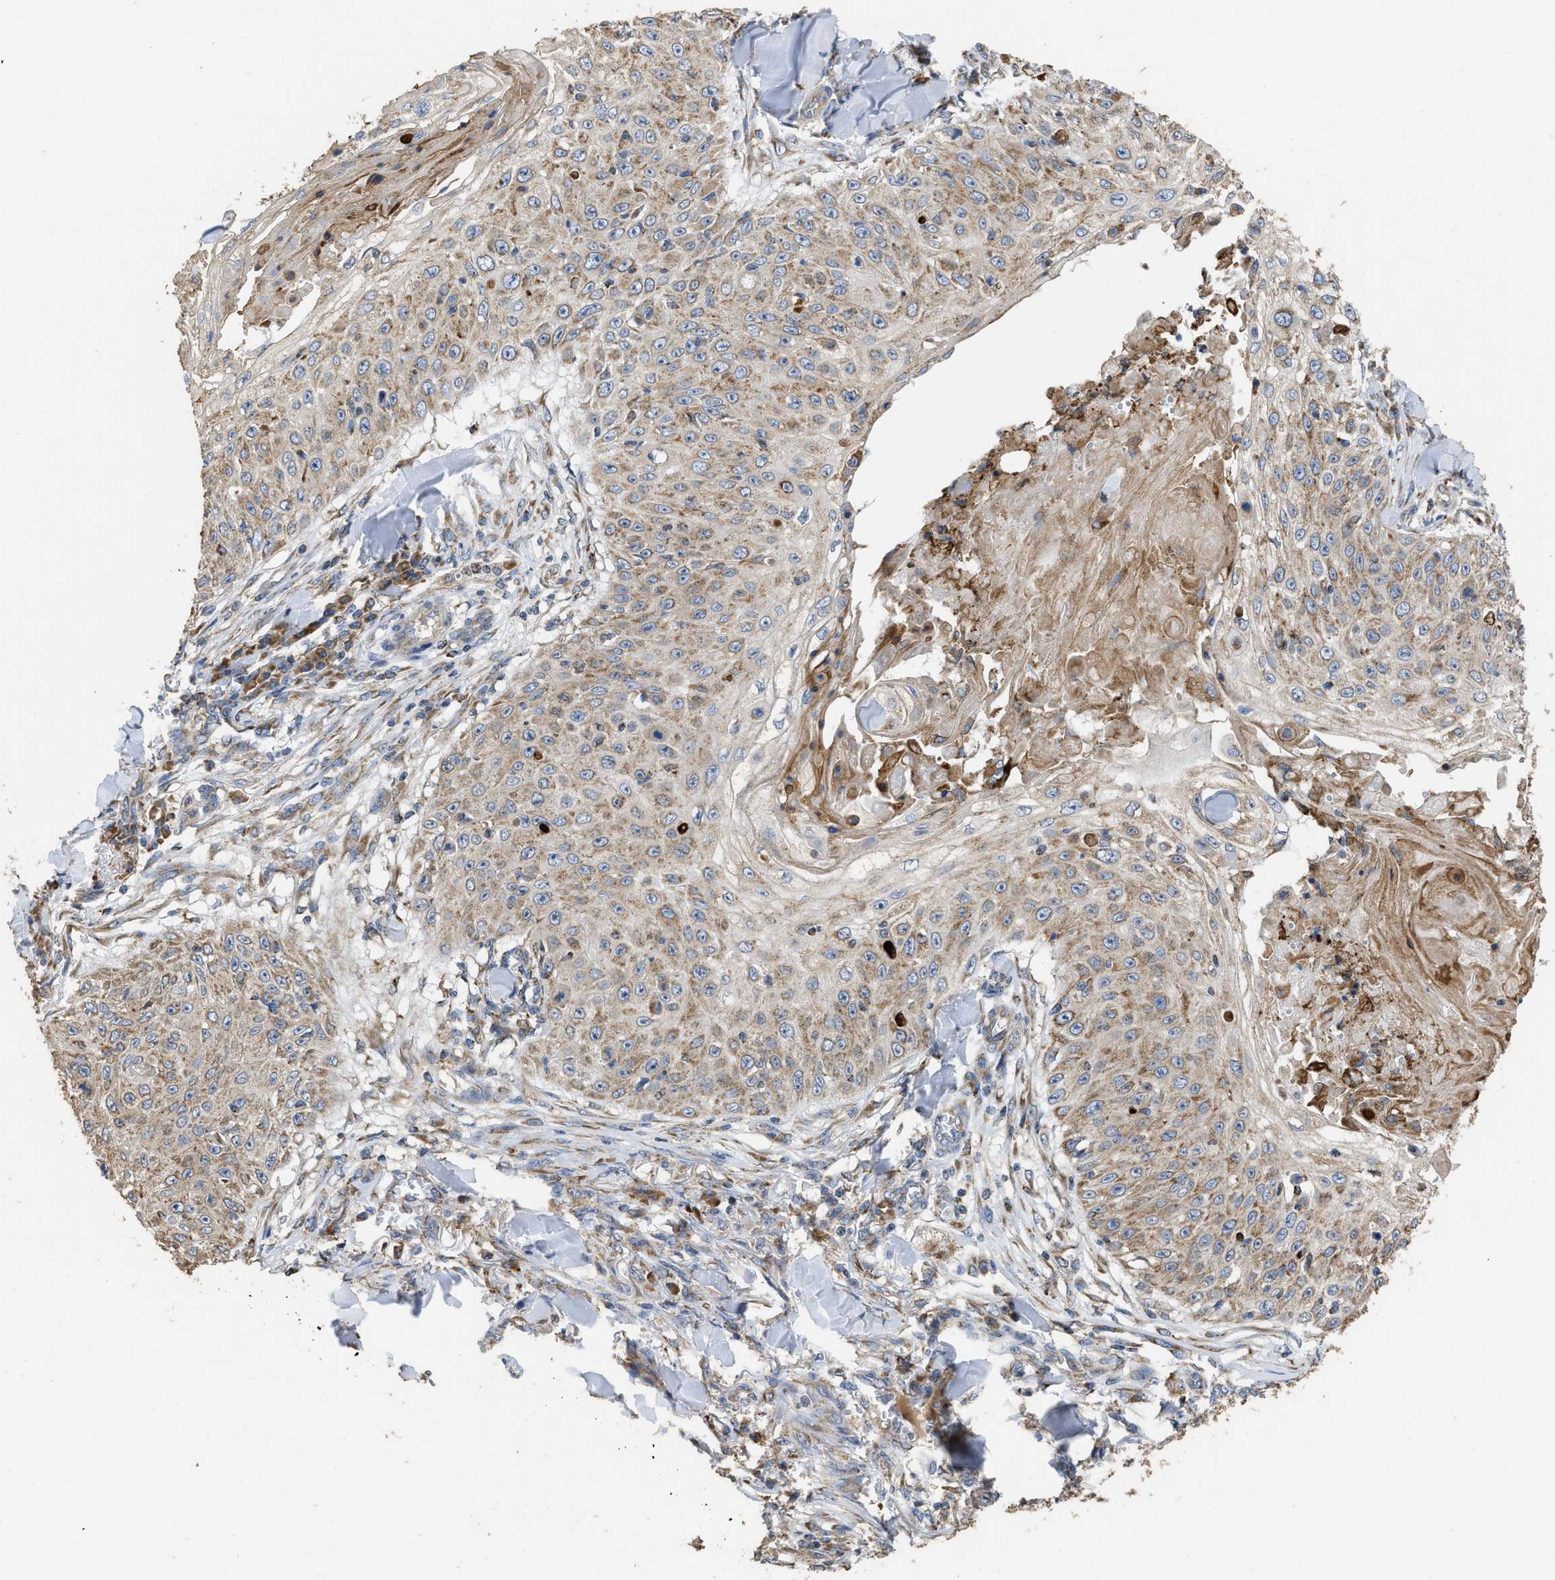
{"staining": {"intensity": "moderate", "quantity": ">75%", "location": "cytoplasmic/membranous"}, "tissue": "skin cancer", "cell_type": "Tumor cells", "image_type": "cancer", "snomed": [{"axis": "morphology", "description": "Squamous cell carcinoma, NOS"}, {"axis": "topography", "description": "Skin"}], "caption": "Protein staining displays moderate cytoplasmic/membranous staining in approximately >75% of tumor cells in squamous cell carcinoma (skin).", "gene": "AK2", "patient": {"sex": "male", "age": 86}}